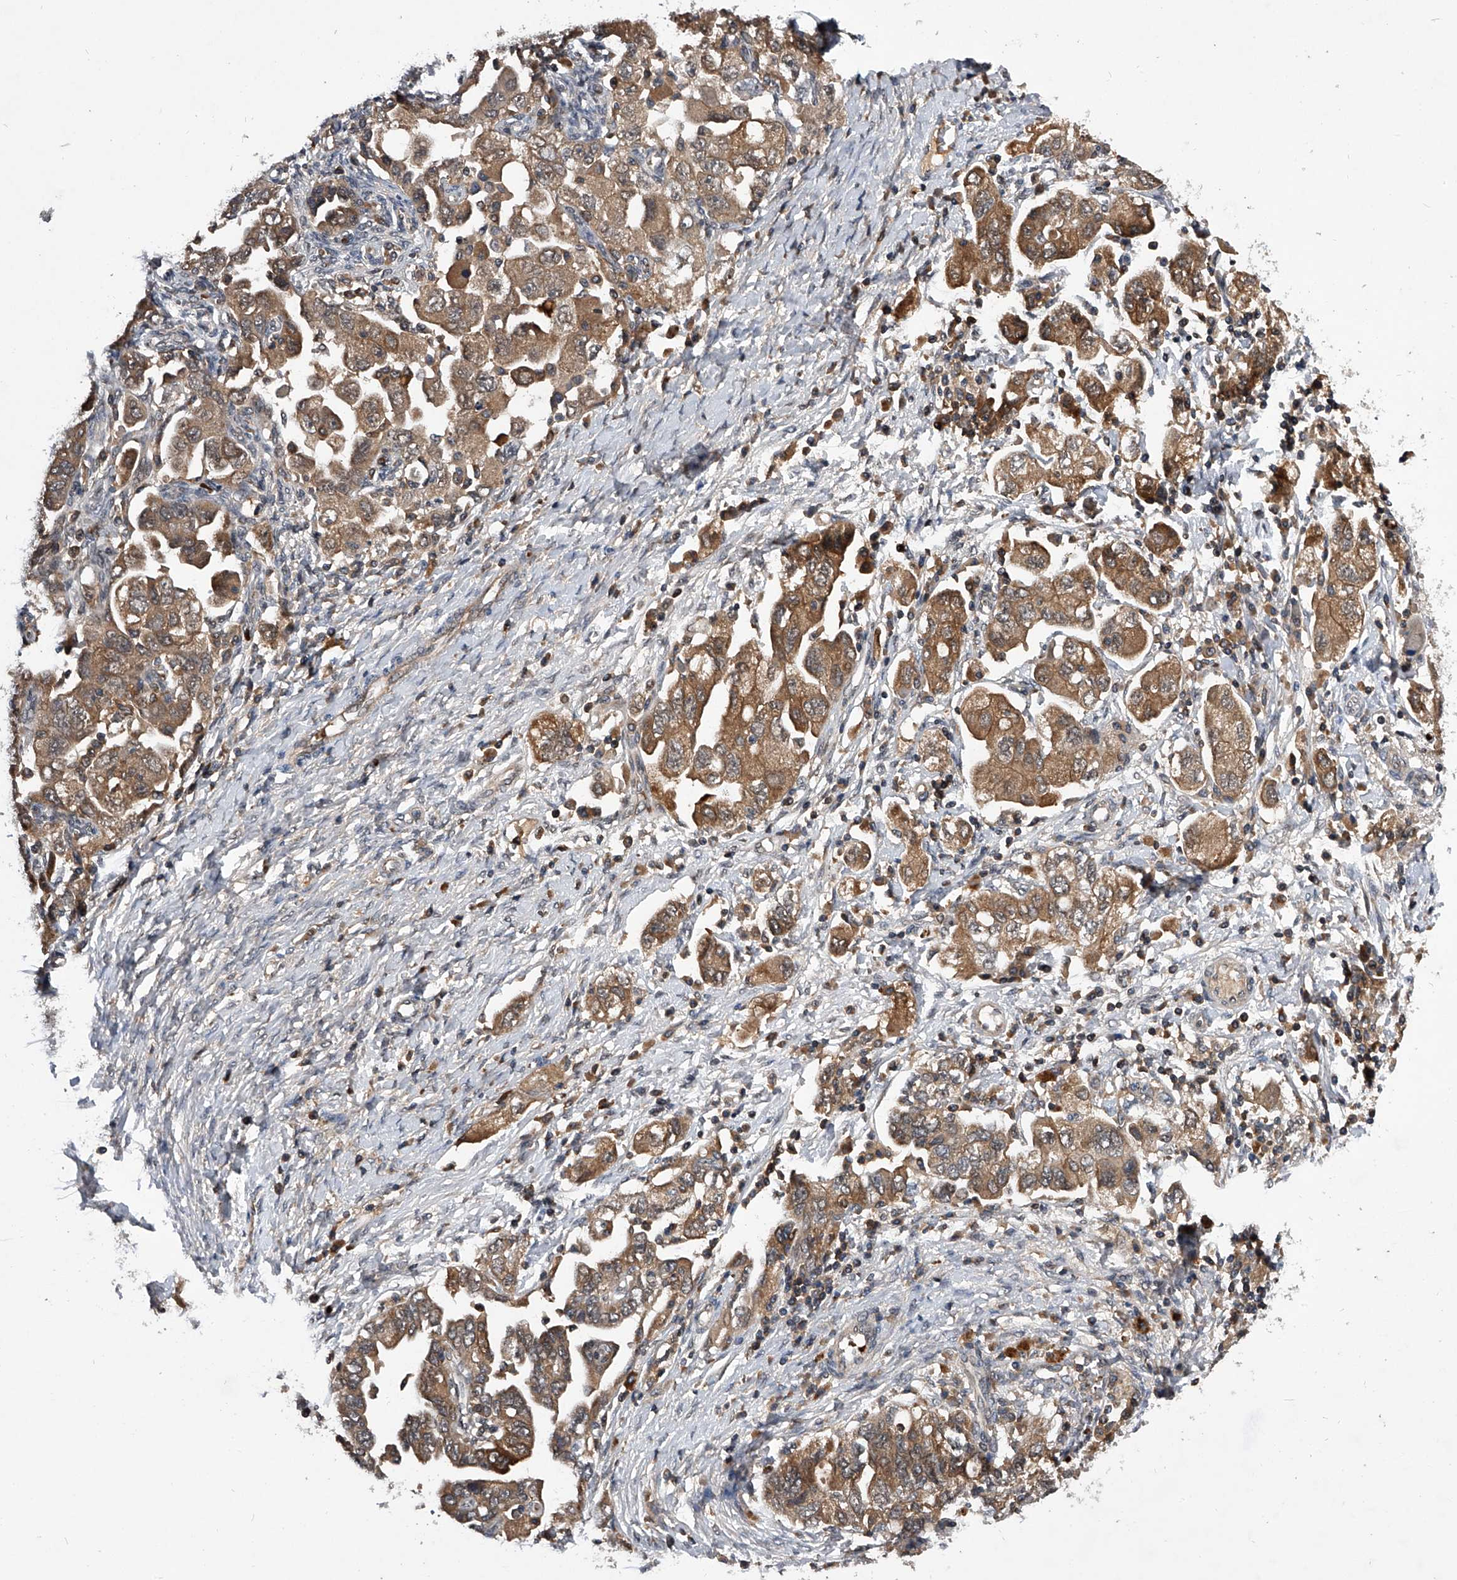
{"staining": {"intensity": "moderate", "quantity": ">75%", "location": "cytoplasmic/membranous"}, "tissue": "ovarian cancer", "cell_type": "Tumor cells", "image_type": "cancer", "snomed": [{"axis": "morphology", "description": "Carcinoma, NOS"}, {"axis": "morphology", "description": "Cystadenocarcinoma, serous, NOS"}, {"axis": "topography", "description": "Ovary"}], "caption": "Human carcinoma (ovarian) stained with a protein marker displays moderate staining in tumor cells.", "gene": "ZNF30", "patient": {"sex": "female", "age": 69}}